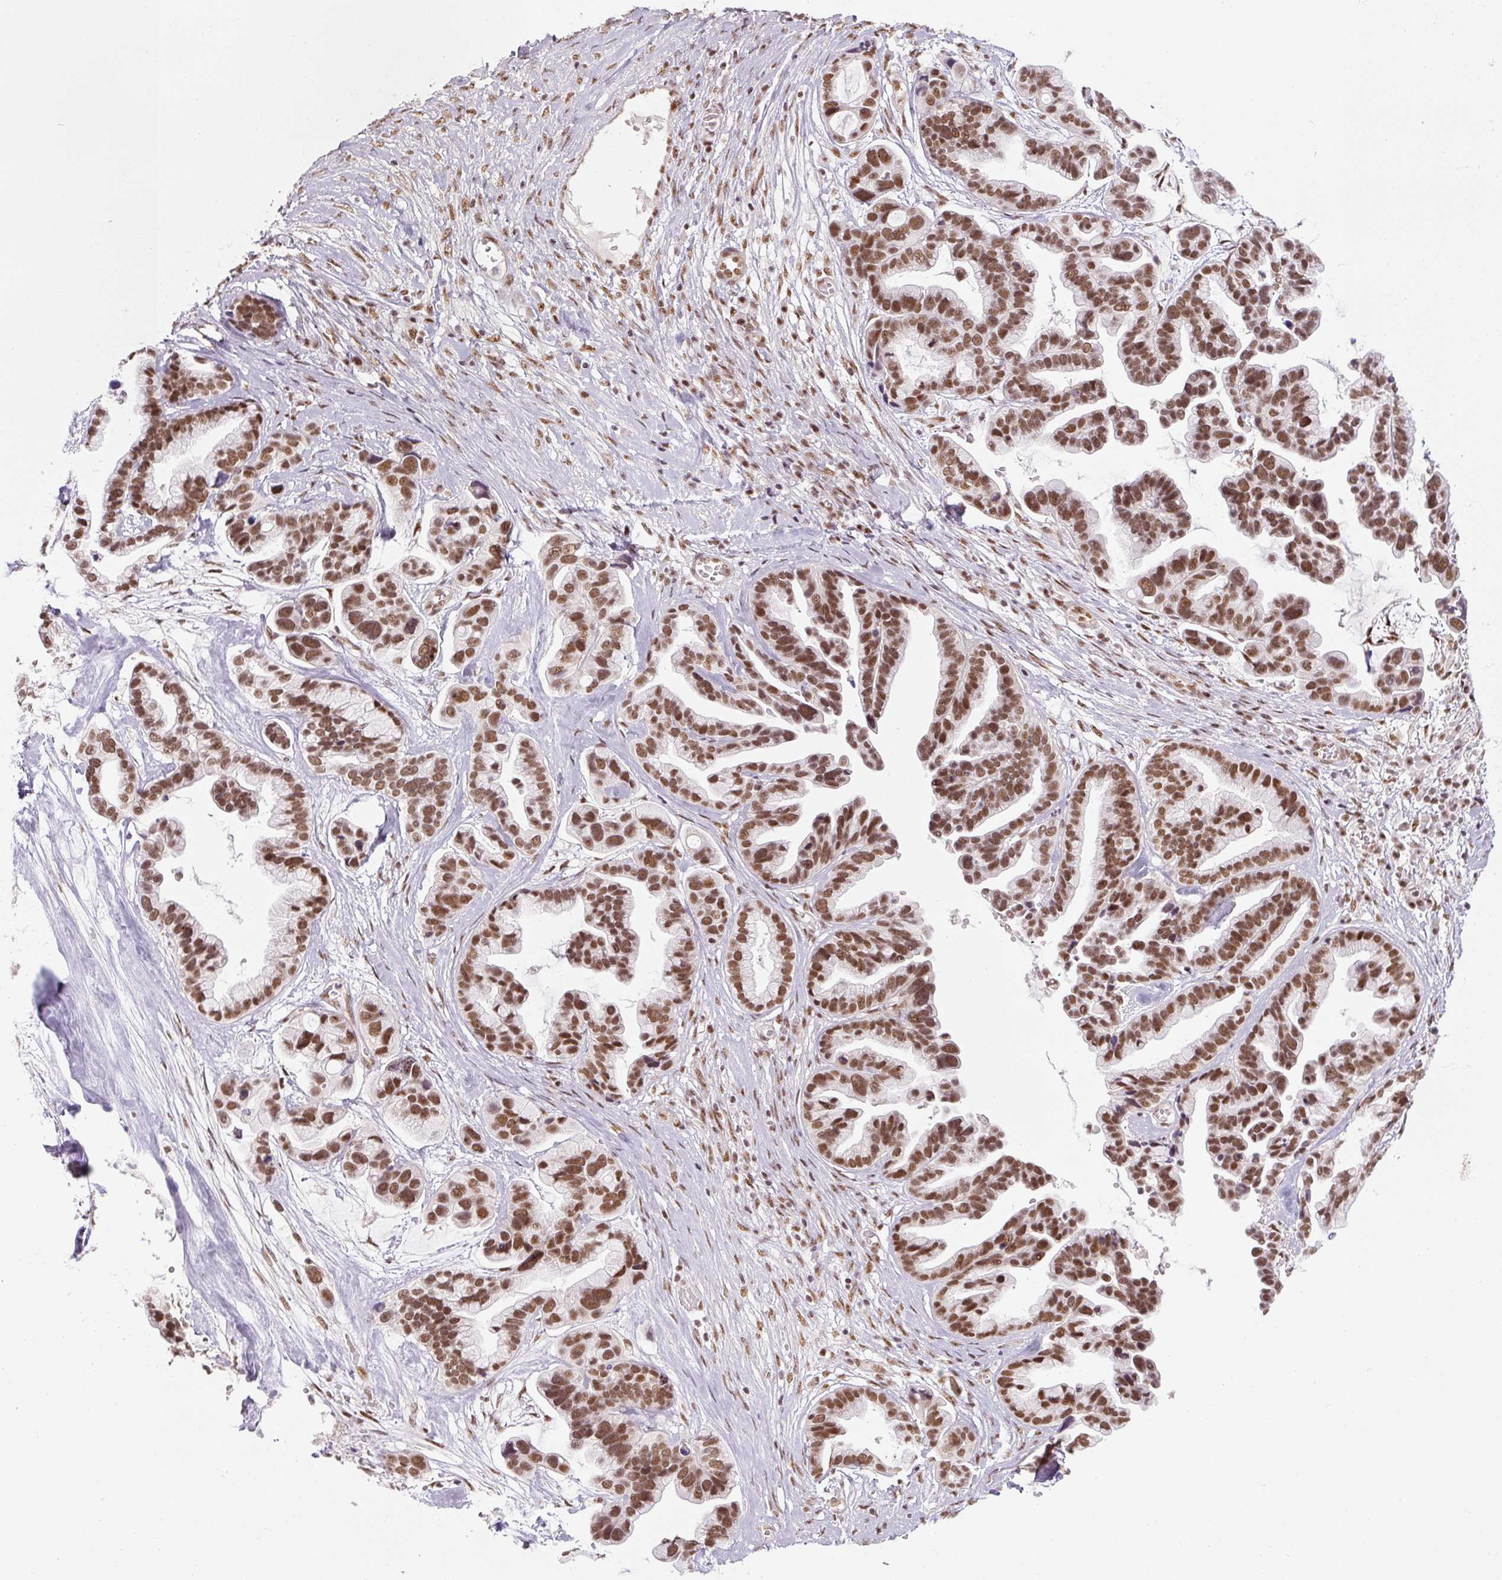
{"staining": {"intensity": "moderate", "quantity": ">75%", "location": "nuclear"}, "tissue": "ovarian cancer", "cell_type": "Tumor cells", "image_type": "cancer", "snomed": [{"axis": "morphology", "description": "Cystadenocarcinoma, serous, NOS"}, {"axis": "topography", "description": "Ovary"}], "caption": "IHC of human serous cystadenocarcinoma (ovarian) reveals medium levels of moderate nuclear positivity in about >75% of tumor cells.", "gene": "U2AF2", "patient": {"sex": "female", "age": 56}}